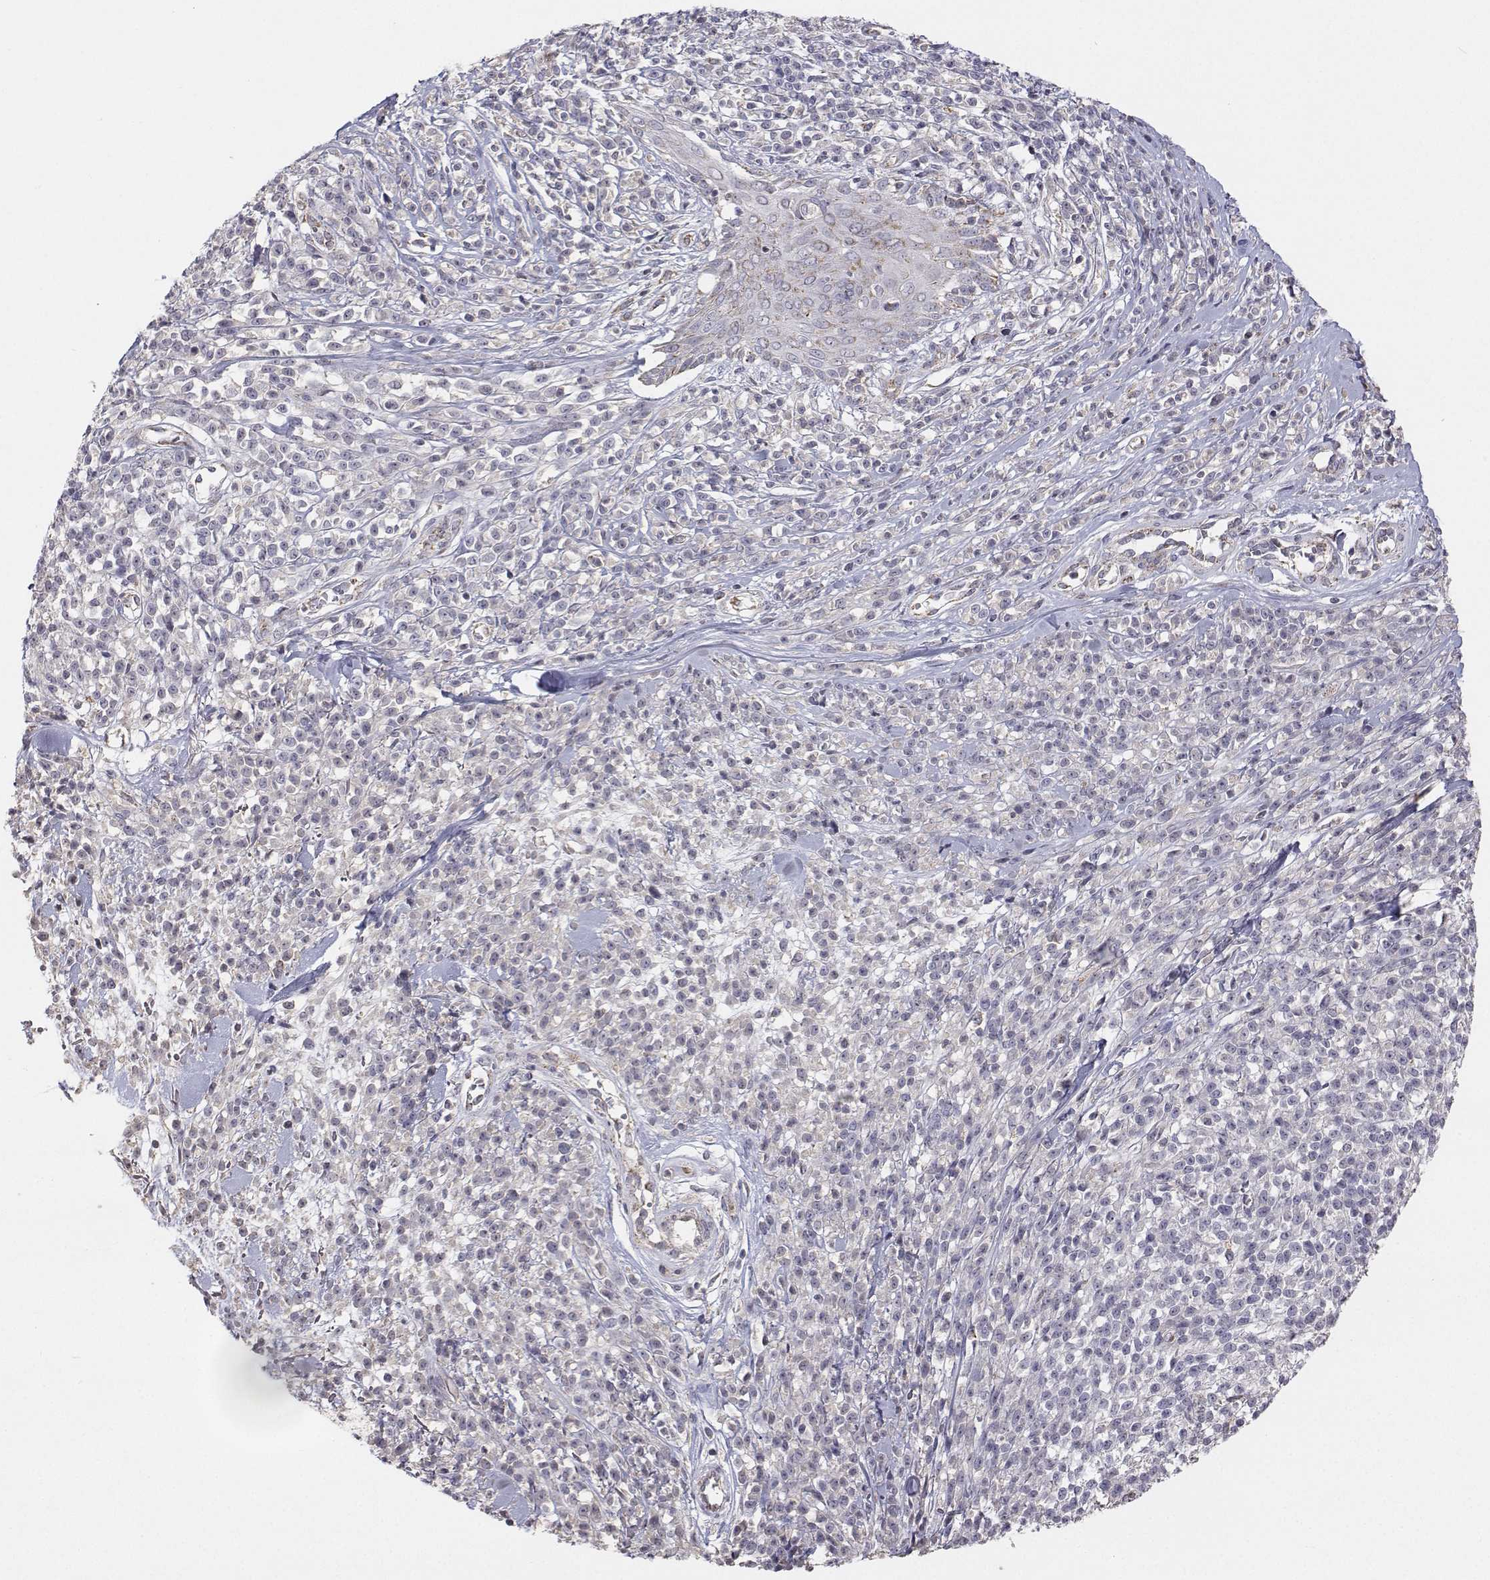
{"staining": {"intensity": "negative", "quantity": "none", "location": "none"}, "tissue": "melanoma", "cell_type": "Tumor cells", "image_type": "cancer", "snomed": [{"axis": "morphology", "description": "Malignant melanoma, NOS"}, {"axis": "topography", "description": "Skin"}, {"axis": "topography", "description": "Skin of trunk"}], "caption": "There is no significant positivity in tumor cells of melanoma.", "gene": "MRPL3", "patient": {"sex": "male", "age": 74}}